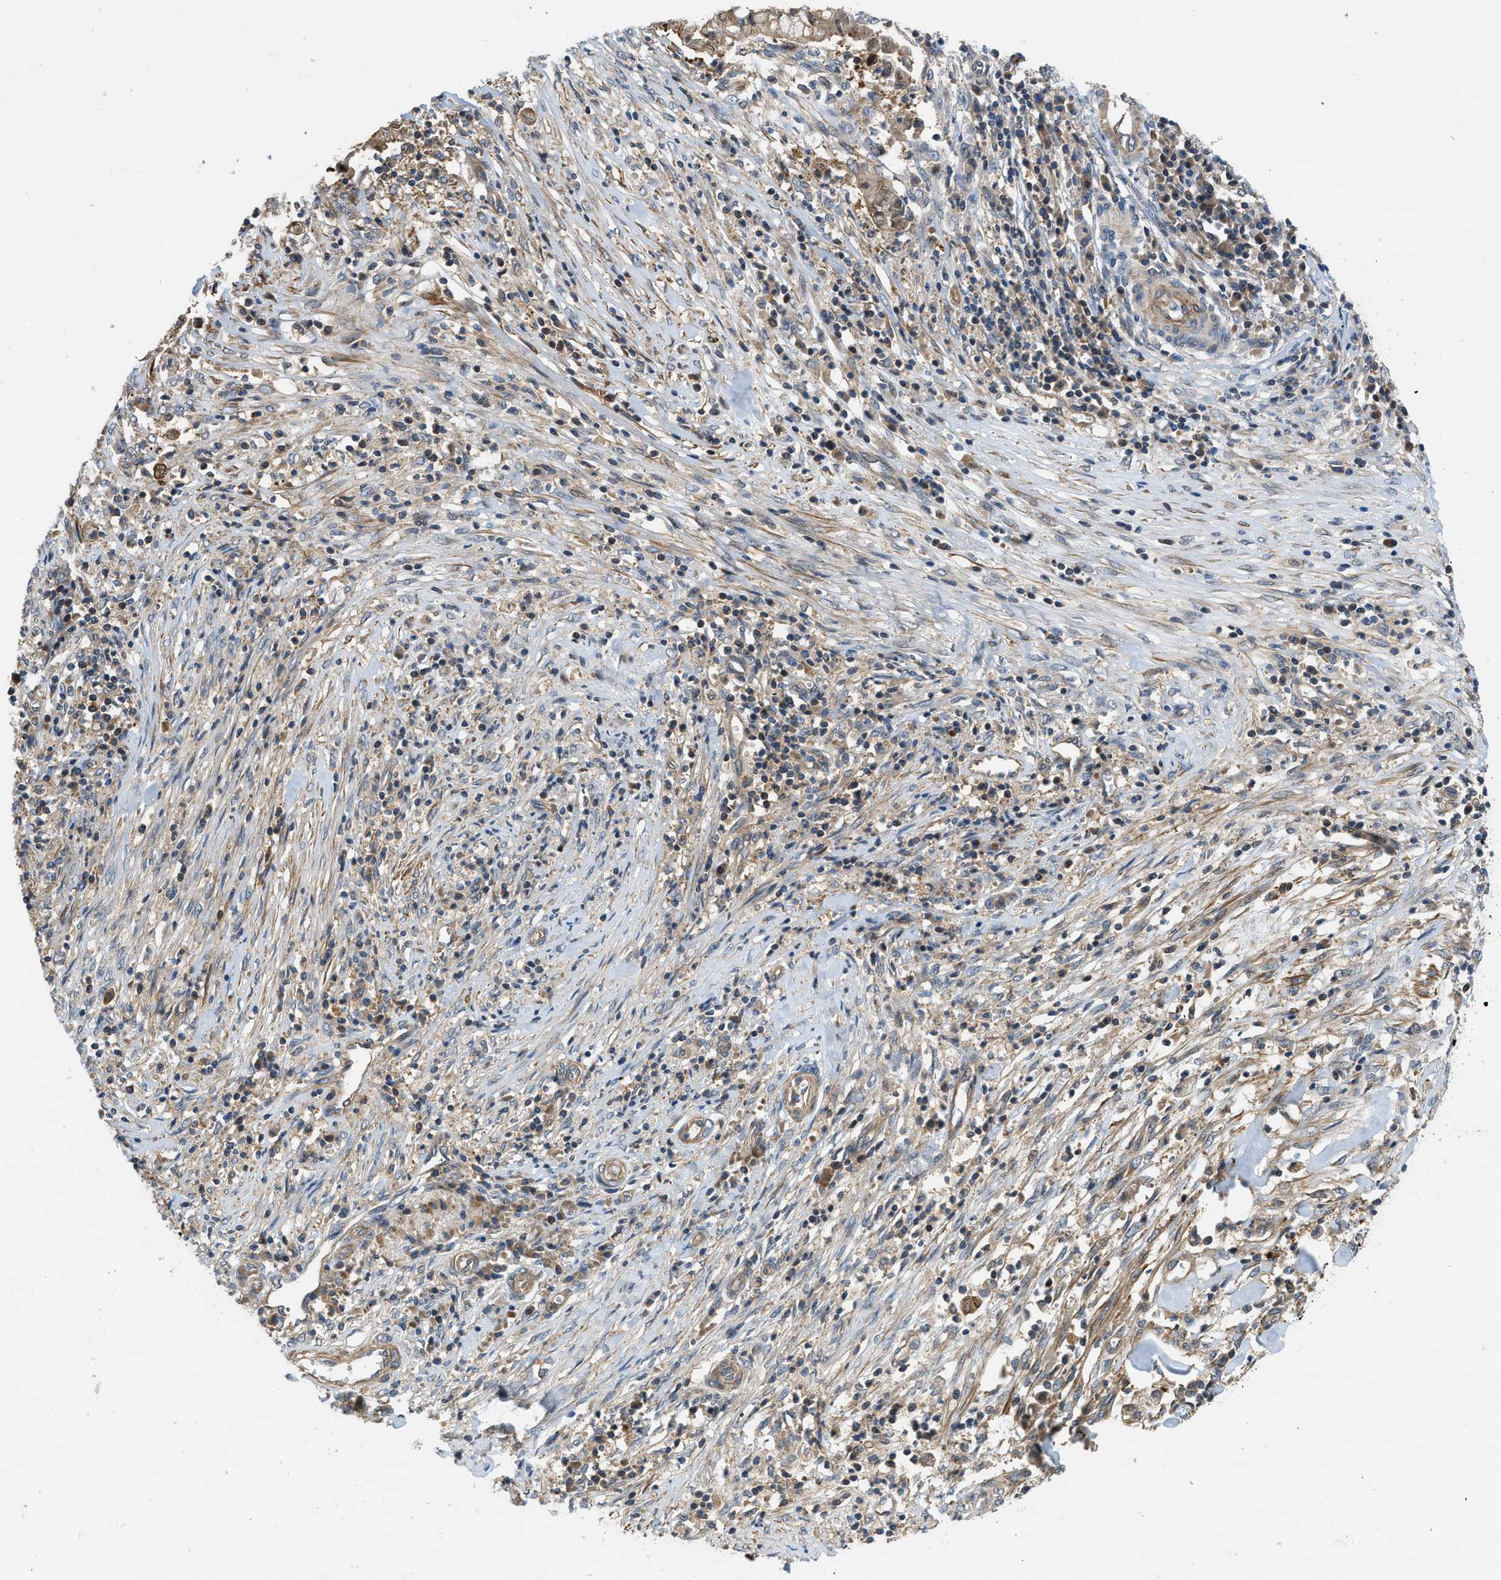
{"staining": {"intensity": "moderate", "quantity": "25%-75%", "location": "cytoplasmic/membranous"}, "tissue": "cervical cancer", "cell_type": "Tumor cells", "image_type": "cancer", "snomed": [{"axis": "morphology", "description": "Adenocarcinoma, NOS"}, {"axis": "topography", "description": "Cervix"}], "caption": "Immunohistochemistry (IHC) of human cervical adenocarcinoma demonstrates medium levels of moderate cytoplasmic/membranous expression in about 25%-75% of tumor cells.", "gene": "GPR31", "patient": {"sex": "female", "age": 44}}